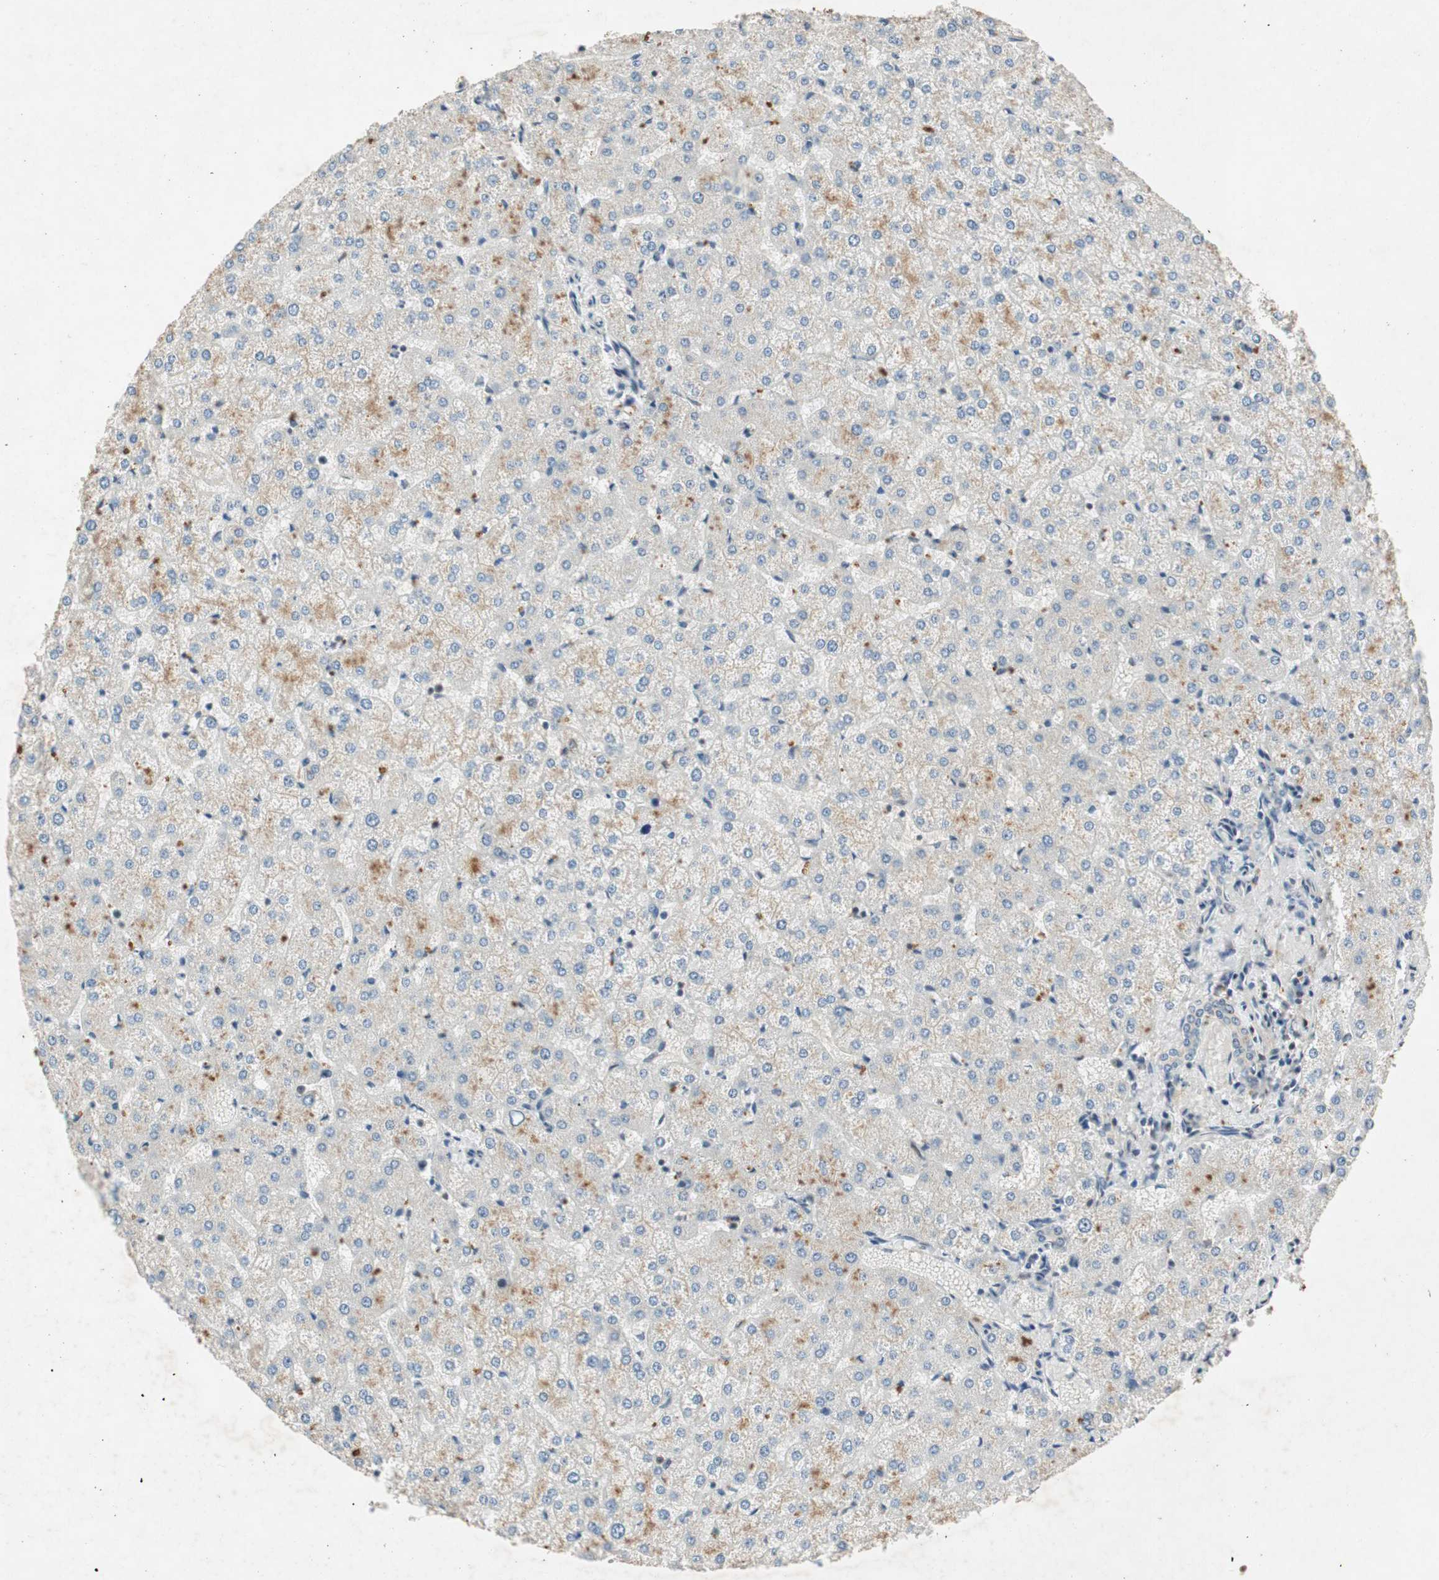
{"staining": {"intensity": "negative", "quantity": "none", "location": "none"}, "tissue": "liver", "cell_type": "Cholangiocytes", "image_type": "normal", "snomed": [{"axis": "morphology", "description": "Normal tissue, NOS"}, {"axis": "topography", "description": "Liver"}], "caption": "This is an immunohistochemistry histopathology image of unremarkable liver. There is no expression in cholangiocytes.", "gene": "NCBP3", "patient": {"sex": "female", "age": 32}}